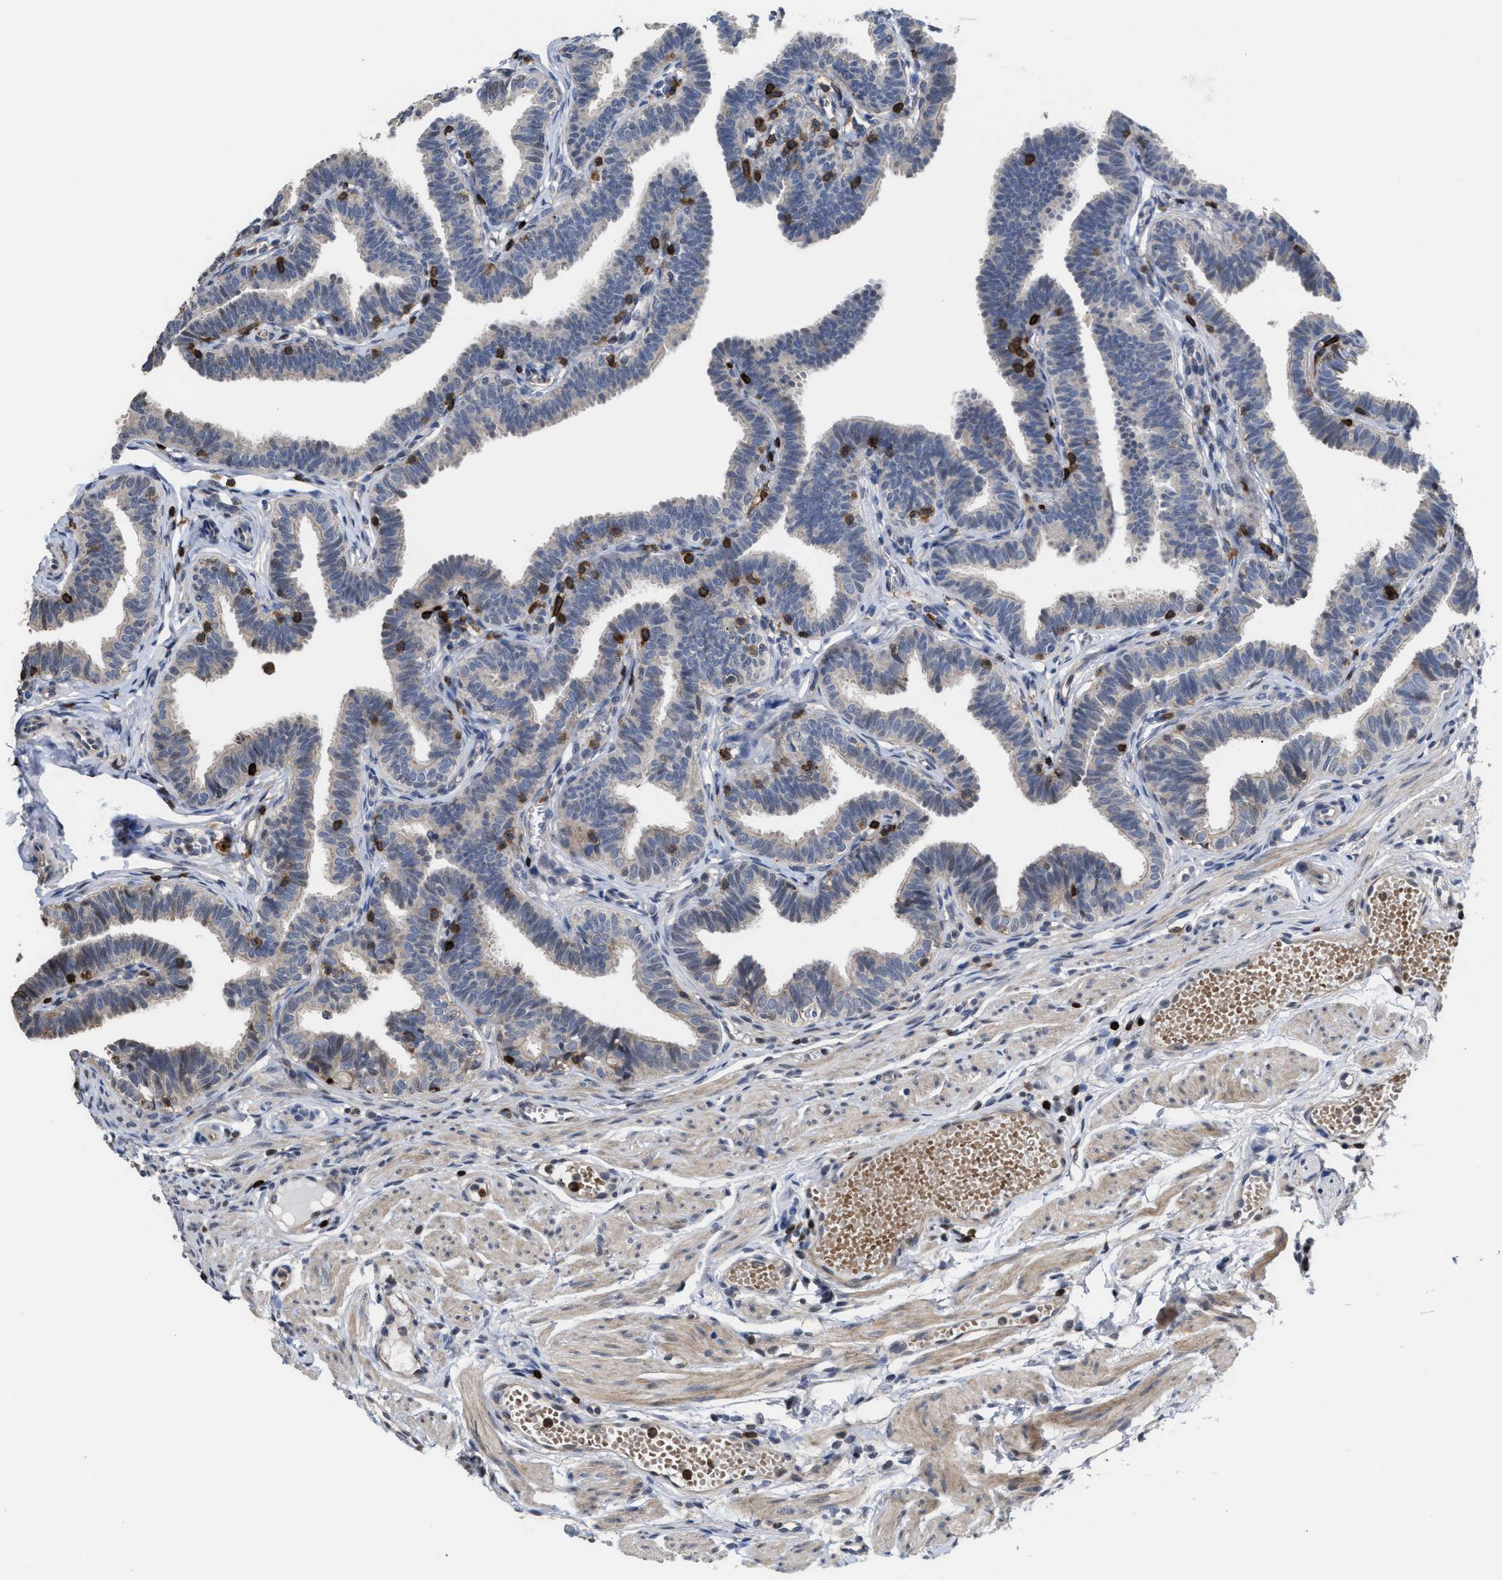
{"staining": {"intensity": "negative", "quantity": "none", "location": "none"}, "tissue": "fallopian tube", "cell_type": "Glandular cells", "image_type": "normal", "snomed": [{"axis": "morphology", "description": "Normal tissue, NOS"}, {"axis": "topography", "description": "Fallopian tube"}, {"axis": "topography", "description": "Ovary"}], "caption": "This is a micrograph of immunohistochemistry staining of normal fallopian tube, which shows no positivity in glandular cells.", "gene": "PTPRE", "patient": {"sex": "female", "age": 23}}